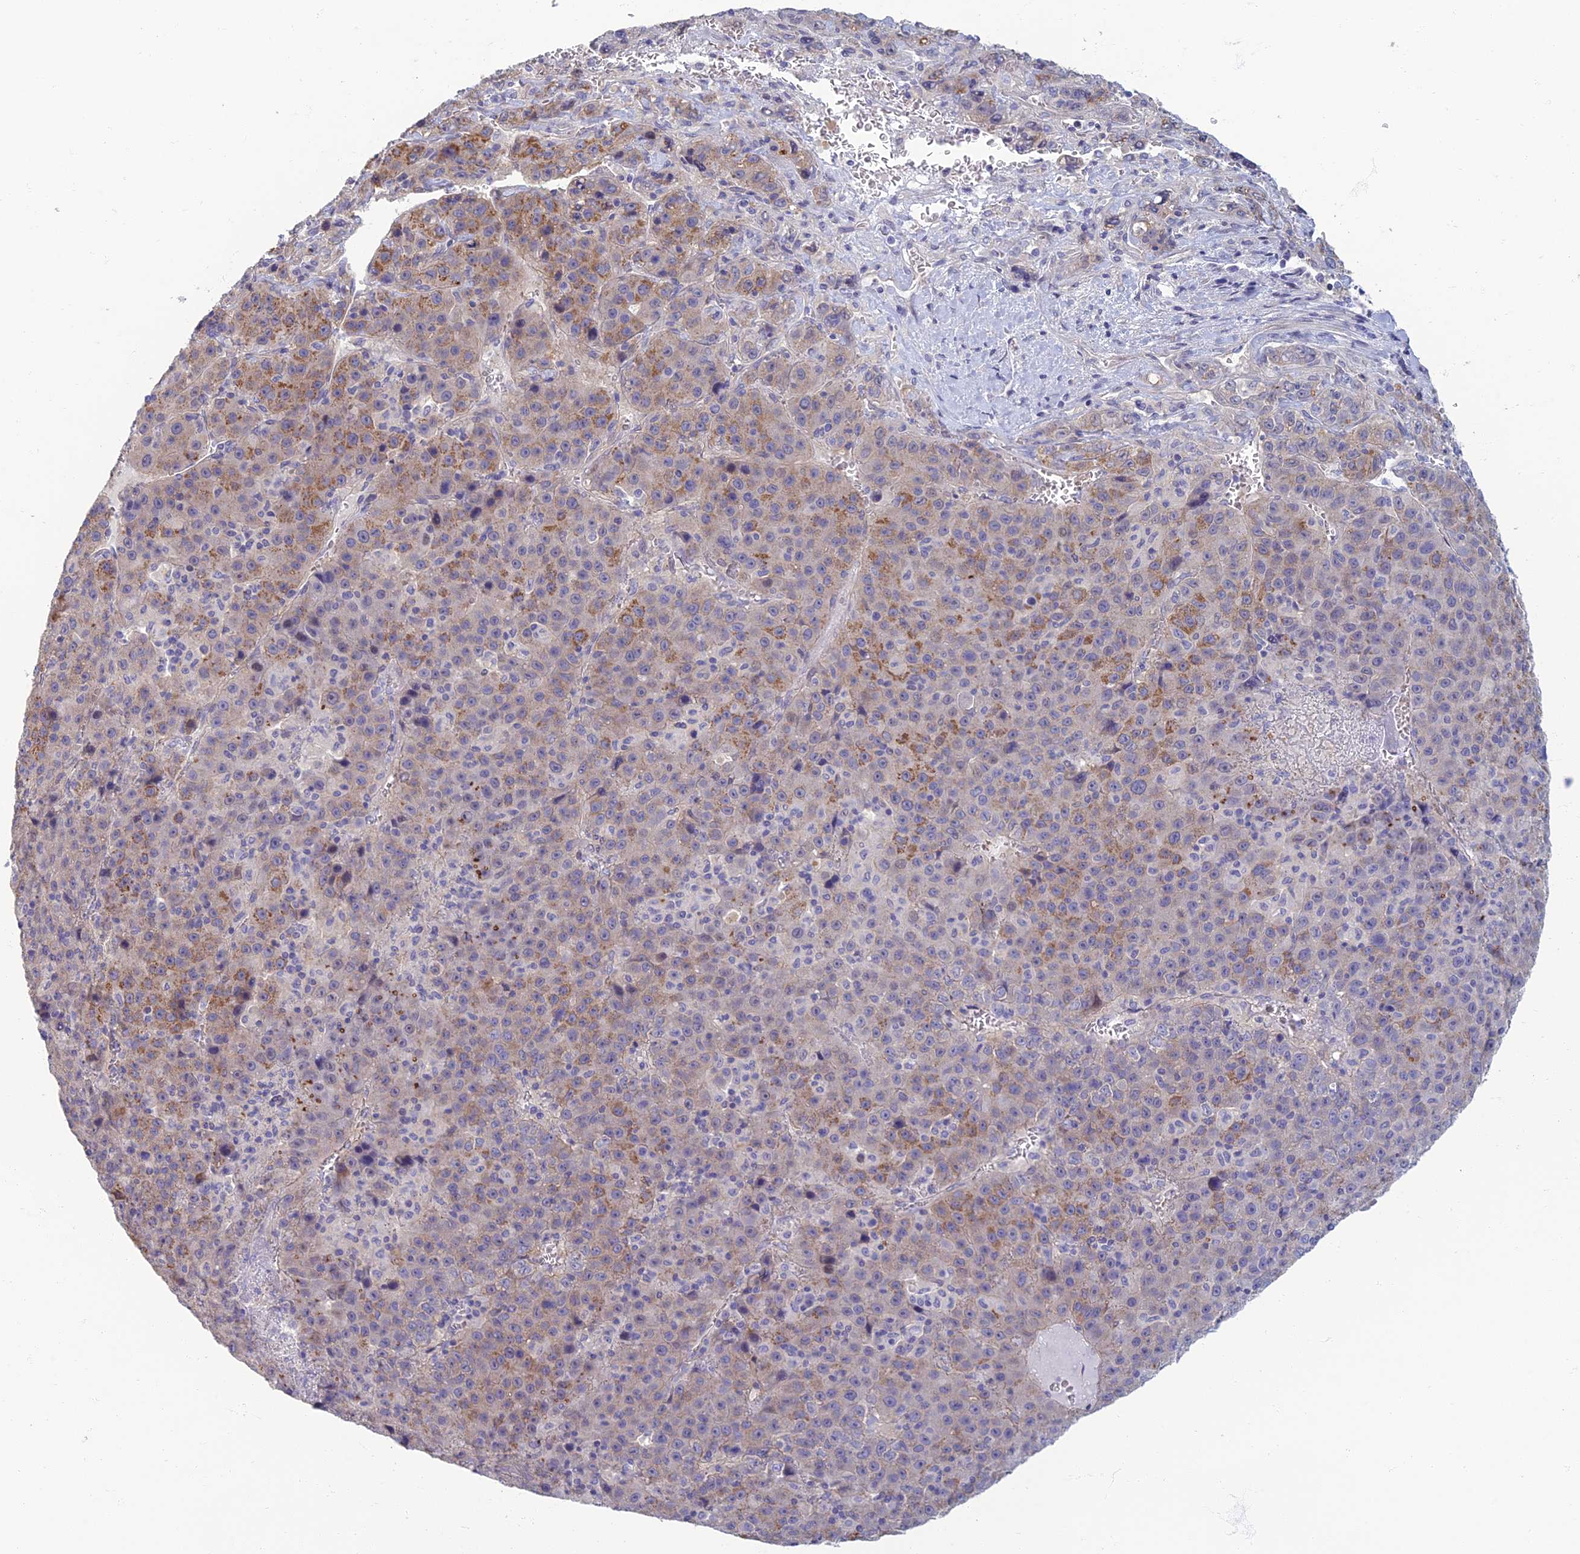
{"staining": {"intensity": "moderate", "quantity": "25%-75%", "location": "cytoplasmic/membranous"}, "tissue": "liver cancer", "cell_type": "Tumor cells", "image_type": "cancer", "snomed": [{"axis": "morphology", "description": "Carcinoma, Hepatocellular, NOS"}, {"axis": "topography", "description": "Liver"}], "caption": "This histopathology image reveals IHC staining of human hepatocellular carcinoma (liver), with medium moderate cytoplasmic/membranous positivity in about 25%-75% of tumor cells.", "gene": "NEURL1", "patient": {"sex": "female", "age": 53}}